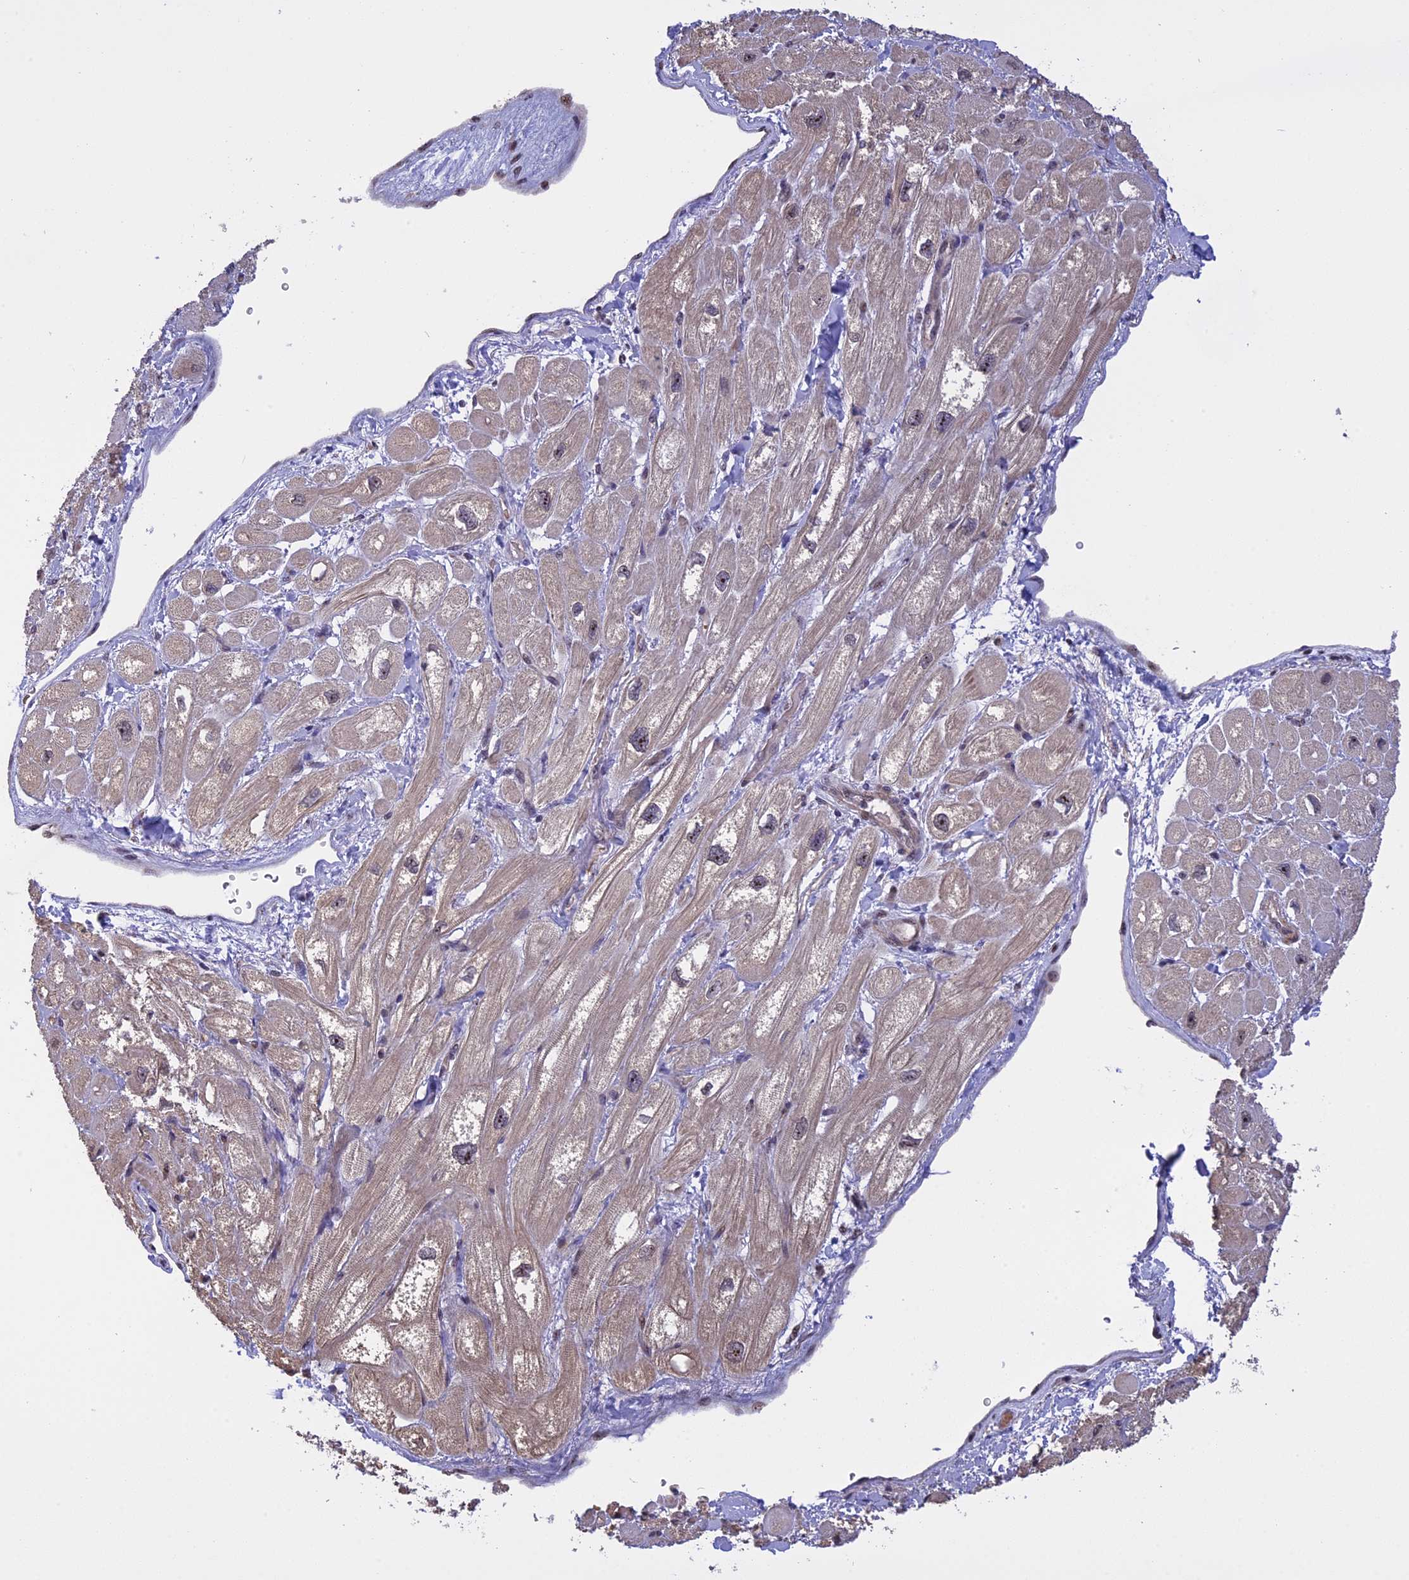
{"staining": {"intensity": "negative", "quantity": "none", "location": "none"}, "tissue": "heart muscle", "cell_type": "Cardiomyocytes", "image_type": "normal", "snomed": [{"axis": "morphology", "description": "Normal tissue, NOS"}, {"axis": "topography", "description": "Heart"}], "caption": "An IHC photomicrograph of benign heart muscle is shown. There is no staining in cardiomyocytes of heart muscle. The staining was performed using DAB (3,3'-diaminobenzidine) to visualize the protein expression in brown, while the nuclei were stained in blue with hematoxylin (Magnification: 20x).", "gene": "MGA", "patient": {"sex": "male", "age": 65}}